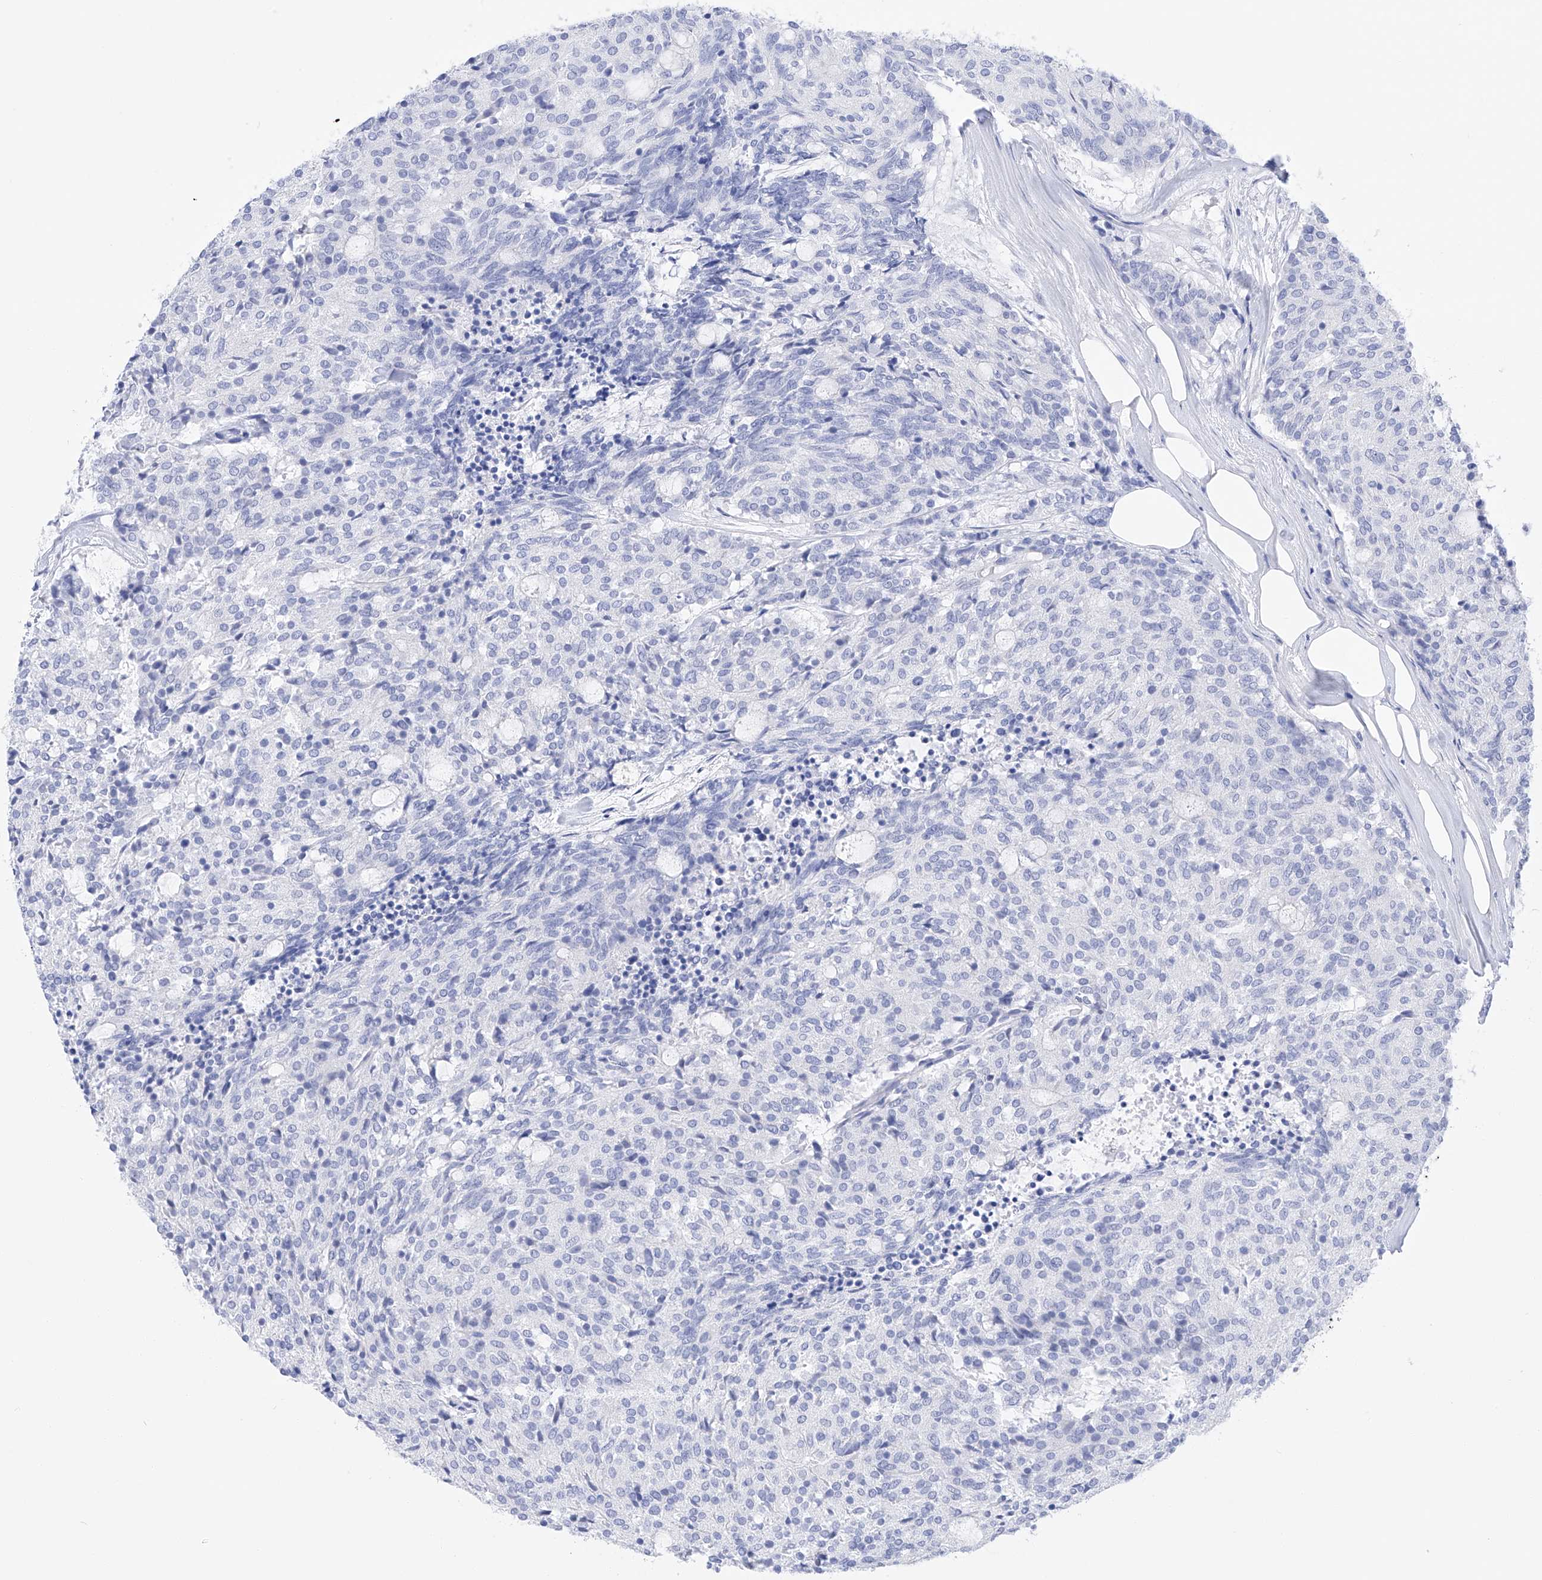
{"staining": {"intensity": "negative", "quantity": "none", "location": "none"}, "tissue": "carcinoid", "cell_type": "Tumor cells", "image_type": "cancer", "snomed": [{"axis": "morphology", "description": "Carcinoid, malignant, NOS"}, {"axis": "topography", "description": "Pancreas"}], "caption": "Carcinoid (malignant) was stained to show a protein in brown. There is no significant staining in tumor cells. (Stains: DAB (3,3'-diaminobenzidine) immunohistochemistry with hematoxylin counter stain, Microscopy: brightfield microscopy at high magnification).", "gene": "FLG", "patient": {"sex": "female", "age": 54}}